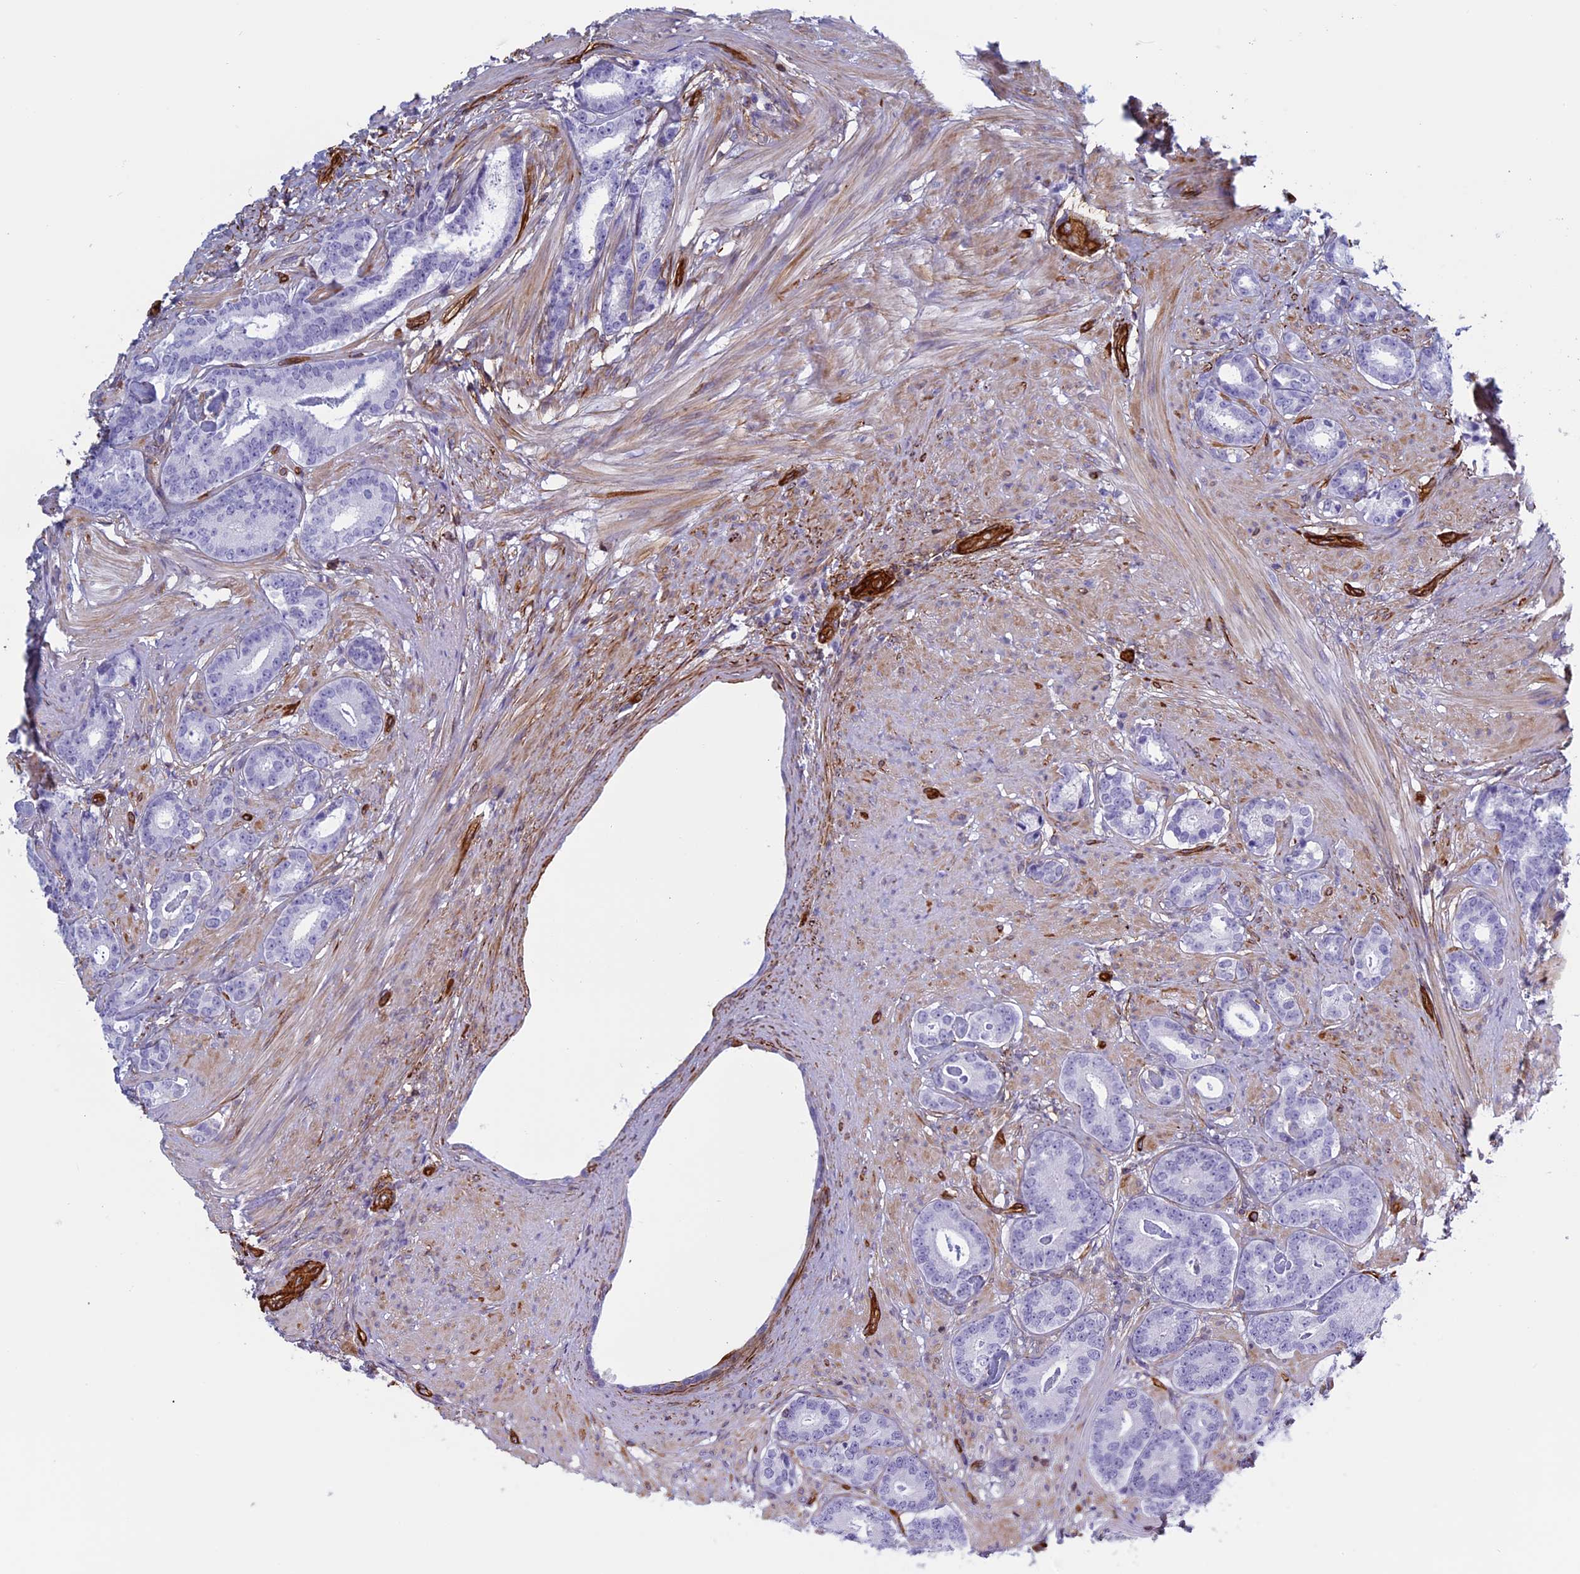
{"staining": {"intensity": "negative", "quantity": "none", "location": "none"}, "tissue": "prostate cancer", "cell_type": "Tumor cells", "image_type": "cancer", "snomed": [{"axis": "morphology", "description": "Adenocarcinoma, Low grade"}, {"axis": "topography", "description": "Prostate"}], "caption": "This is a image of IHC staining of low-grade adenocarcinoma (prostate), which shows no expression in tumor cells.", "gene": "ANGPTL2", "patient": {"sex": "male", "age": 71}}